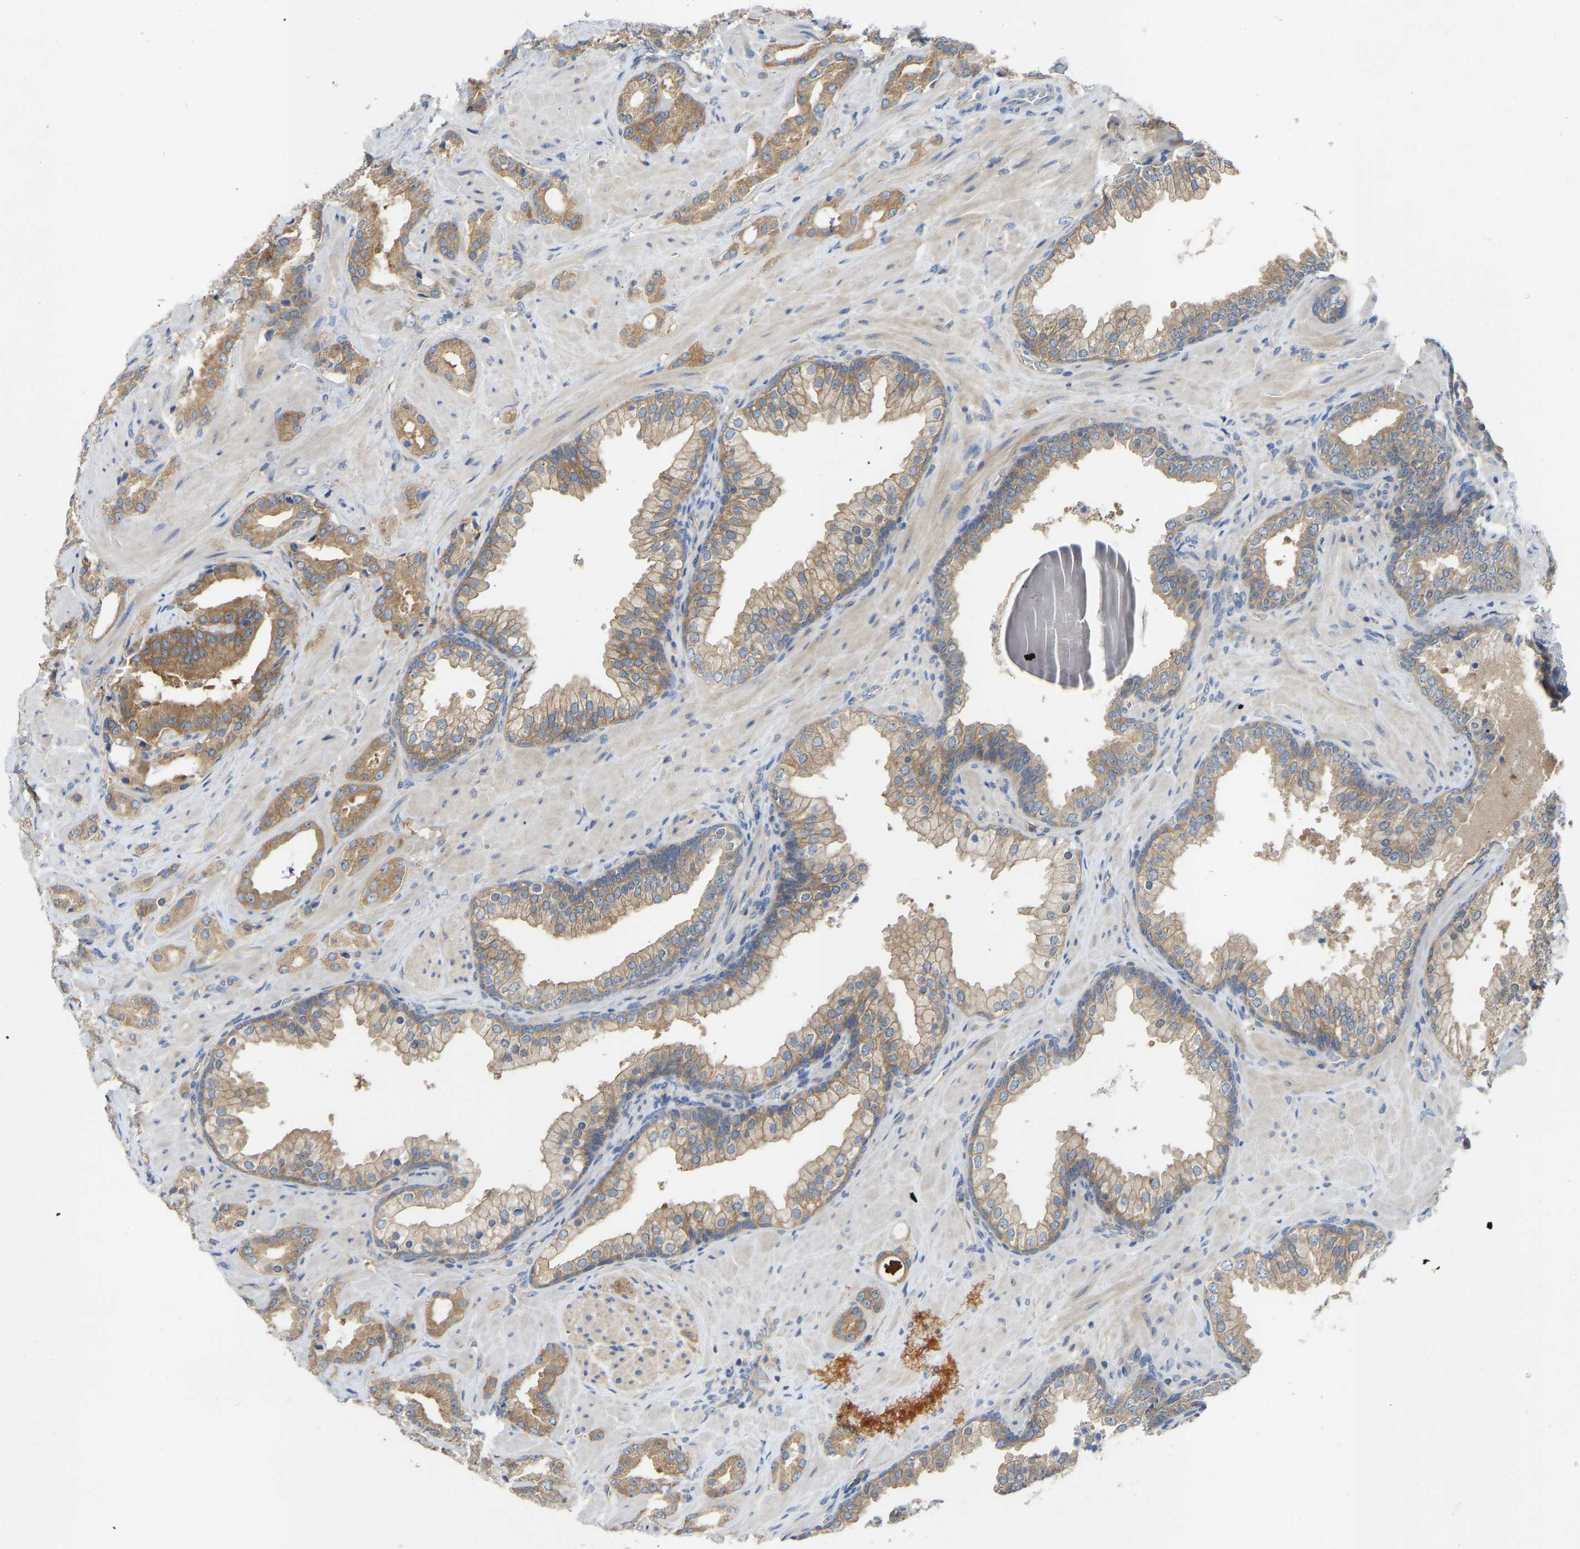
{"staining": {"intensity": "moderate", "quantity": ">75%", "location": "cytoplasmic/membranous"}, "tissue": "prostate cancer", "cell_type": "Tumor cells", "image_type": "cancer", "snomed": [{"axis": "morphology", "description": "Adenocarcinoma, High grade"}, {"axis": "topography", "description": "Prostate"}], "caption": "Immunohistochemistry micrograph of neoplastic tissue: human prostate cancer stained using IHC displays medium levels of moderate protein expression localized specifically in the cytoplasmic/membranous of tumor cells, appearing as a cytoplasmic/membranous brown color.", "gene": "PPP3CA", "patient": {"sex": "male", "age": 64}}